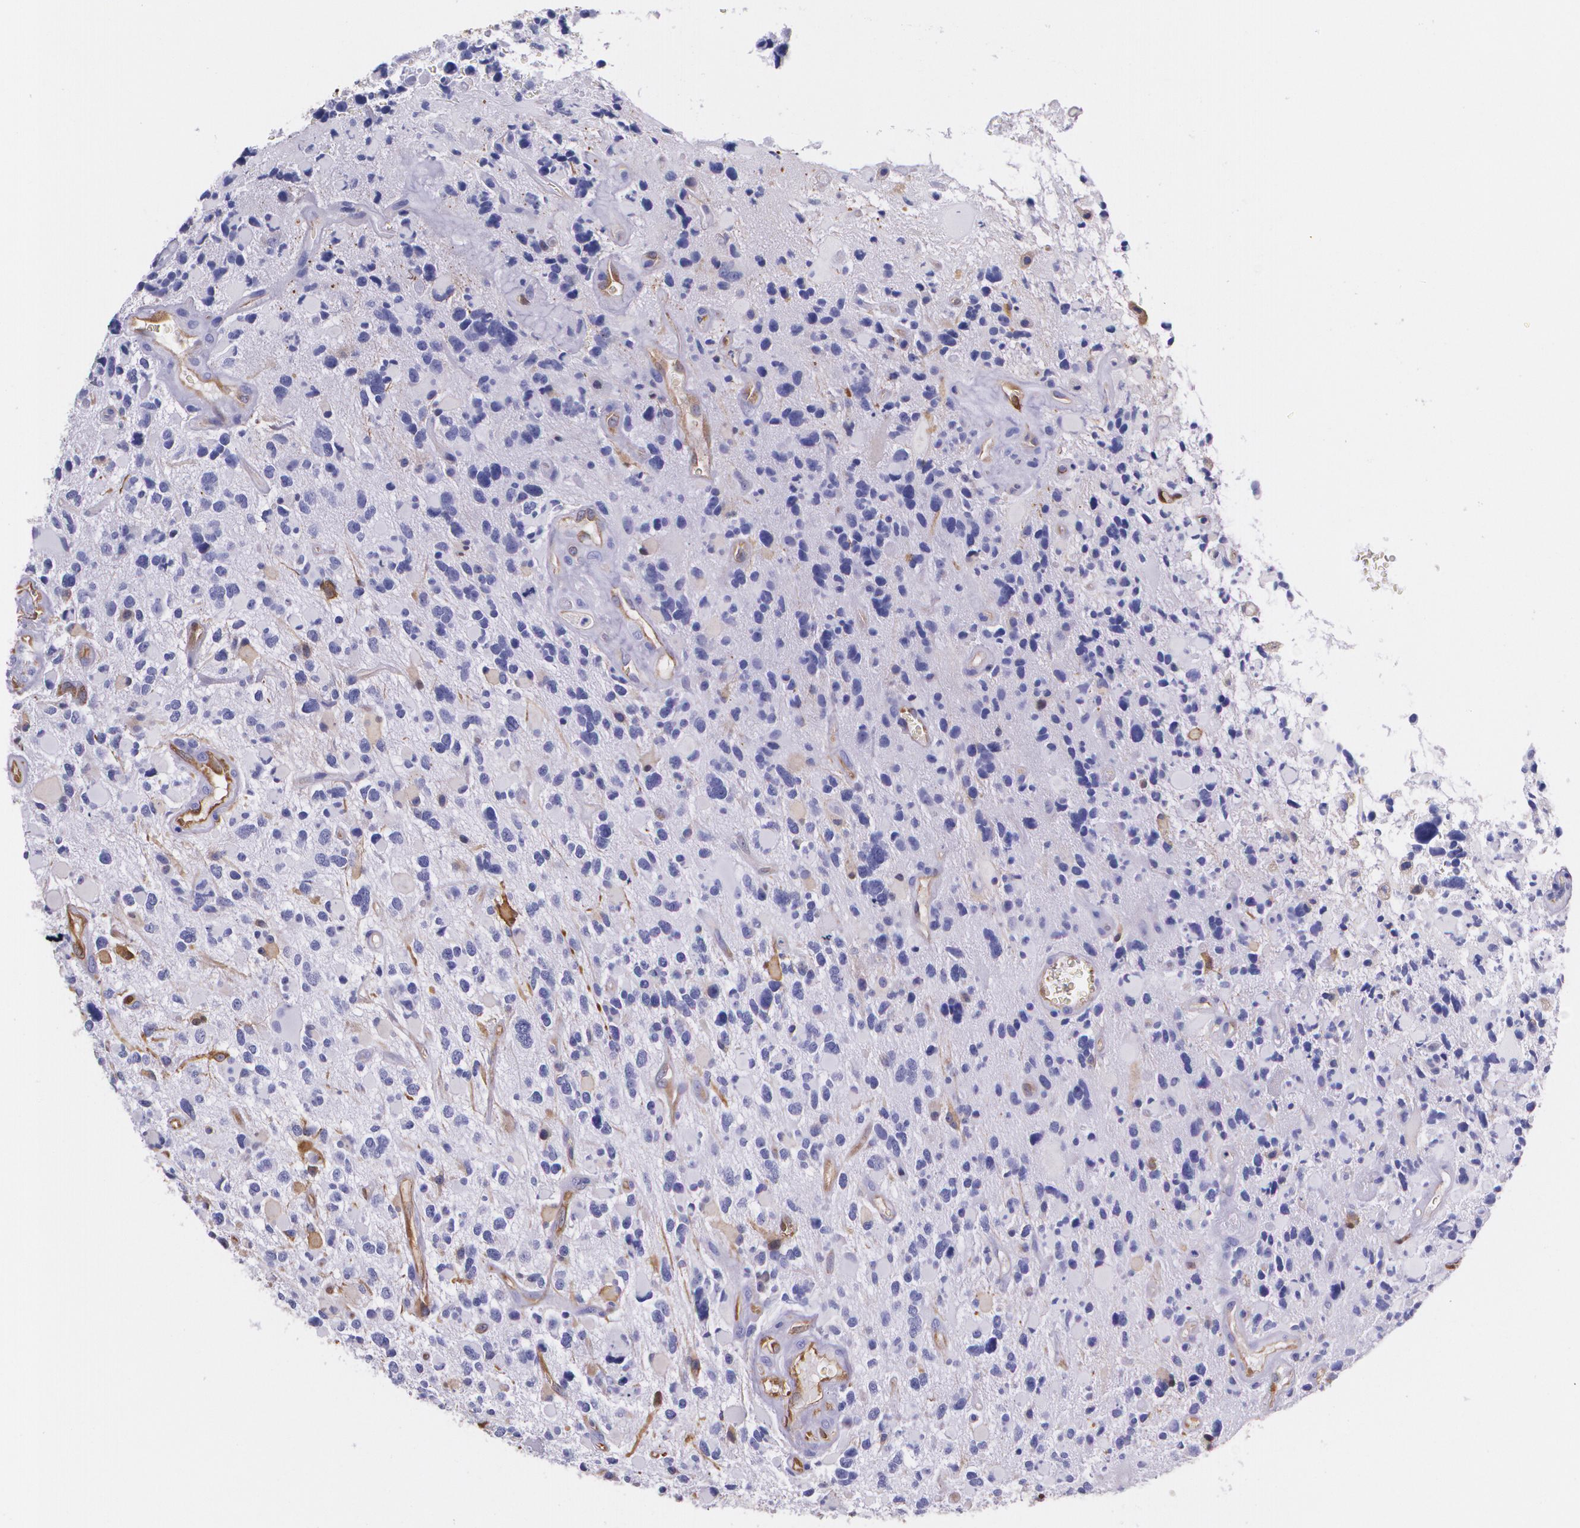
{"staining": {"intensity": "negative", "quantity": "none", "location": "none"}, "tissue": "glioma", "cell_type": "Tumor cells", "image_type": "cancer", "snomed": [{"axis": "morphology", "description": "Glioma, malignant, High grade"}, {"axis": "topography", "description": "Brain"}], "caption": "IHC histopathology image of malignant glioma (high-grade) stained for a protein (brown), which shows no expression in tumor cells.", "gene": "MMP2", "patient": {"sex": "female", "age": 37}}